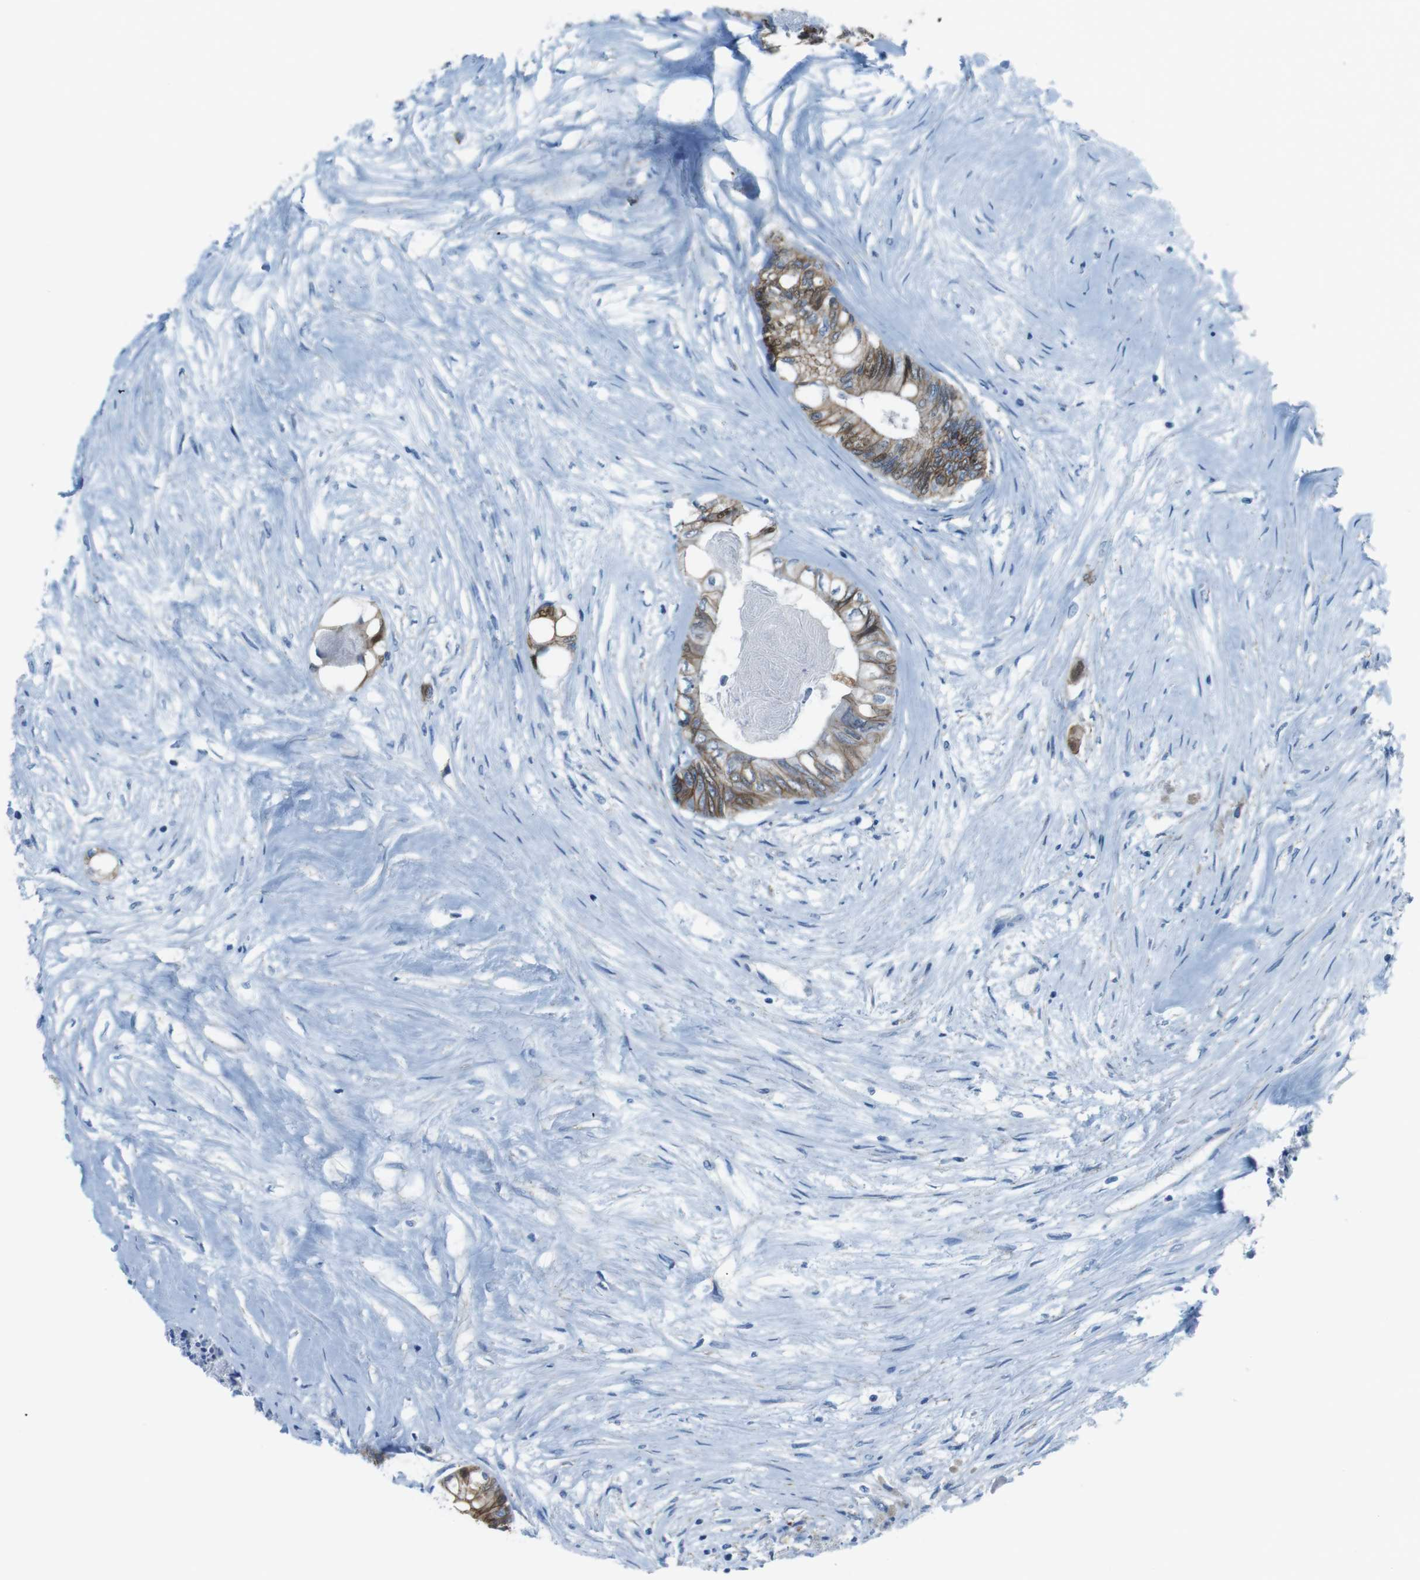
{"staining": {"intensity": "weak", "quantity": ">75%", "location": "cytoplasmic/membranous"}, "tissue": "colorectal cancer", "cell_type": "Tumor cells", "image_type": "cancer", "snomed": [{"axis": "morphology", "description": "Adenocarcinoma, NOS"}, {"axis": "topography", "description": "Rectum"}], "caption": "This micrograph demonstrates IHC staining of colorectal cancer, with low weak cytoplasmic/membranous staining in approximately >75% of tumor cells.", "gene": "SLC6A6", "patient": {"sex": "male", "age": 63}}